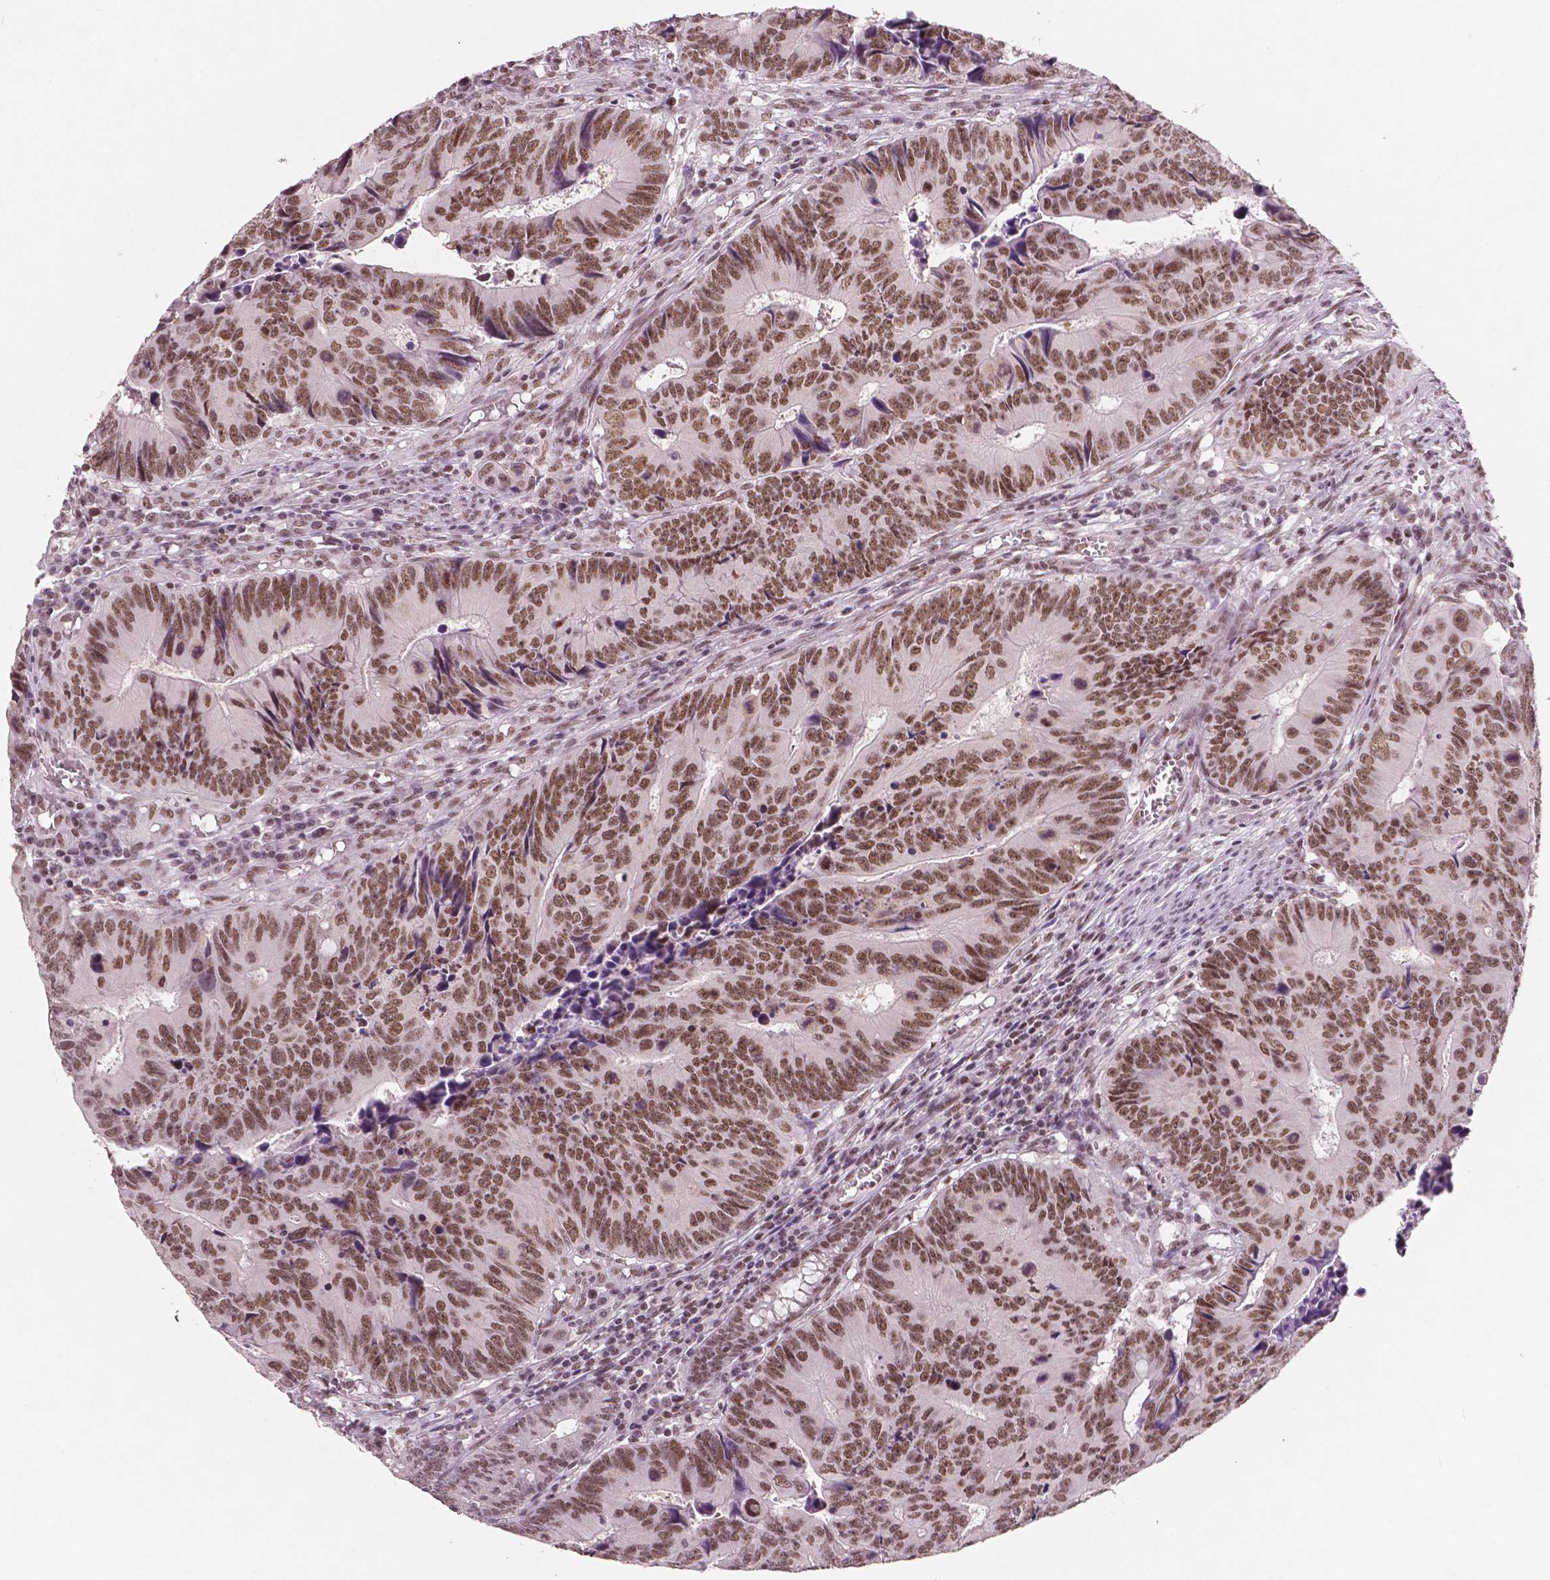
{"staining": {"intensity": "moderate", "quantity": ">75%", "location": "nuclear"}, "tissue": "colorectal cancer", "cell_type": "Tumor cells", "image_type": "cancer", "snomed": [{"axis": "morphology", "description": "Adenocarcinoma, NOS"}, {"axis": "topography", "description": "Colon"}], "caption": "Colorectal cancer tissue shows moderate nuclear staining in approximately >75% of tumor cells, visualized by immunohistochemistry.", "gene": "BRD4", "patient": {"sex": "female", "age": 87}}